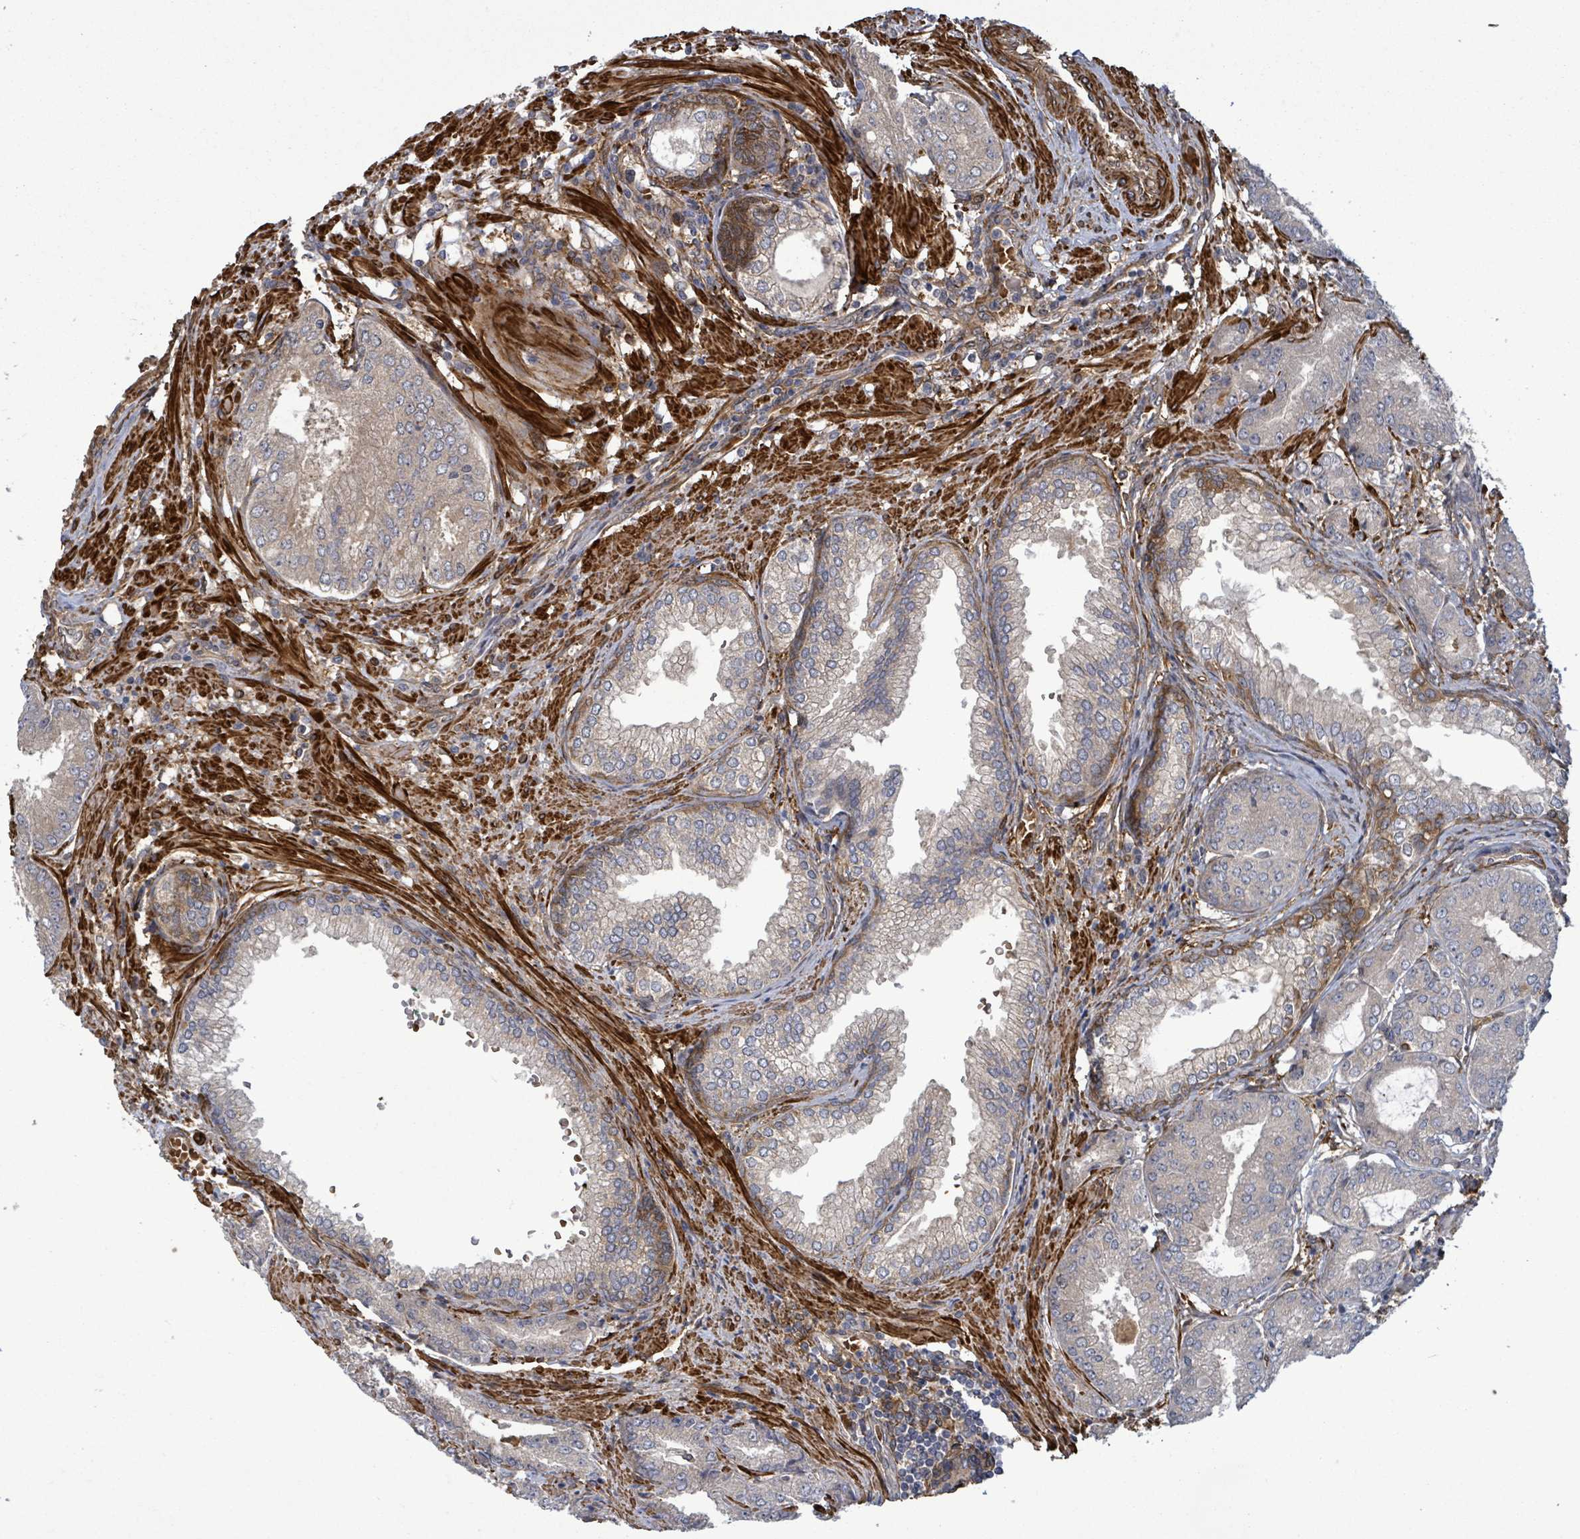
{"staining": {"intensity": "moderate", "quantity": "<25%", "location": "cytoplasmic/membranous"}, "tissue": "prostate cancer", "cell_type": "Tumor cells", "image_type": "cancer", "snomed": [{"axis": "morphology", "description": "Adenocarcinoma, High grade"}, {"axis": "topography", "description": "Prostate"}], "caption": "DAB (3,3'-diaminobenzidine) immunohistochemical staining of human high-grade adenocarcinoma (prostate) displays moderate cytoplasmic/membranous protein expression in about <25% of tumor cells.", "gene": "MAP3K6", "patient": {"sex": "male", "age": 71}}